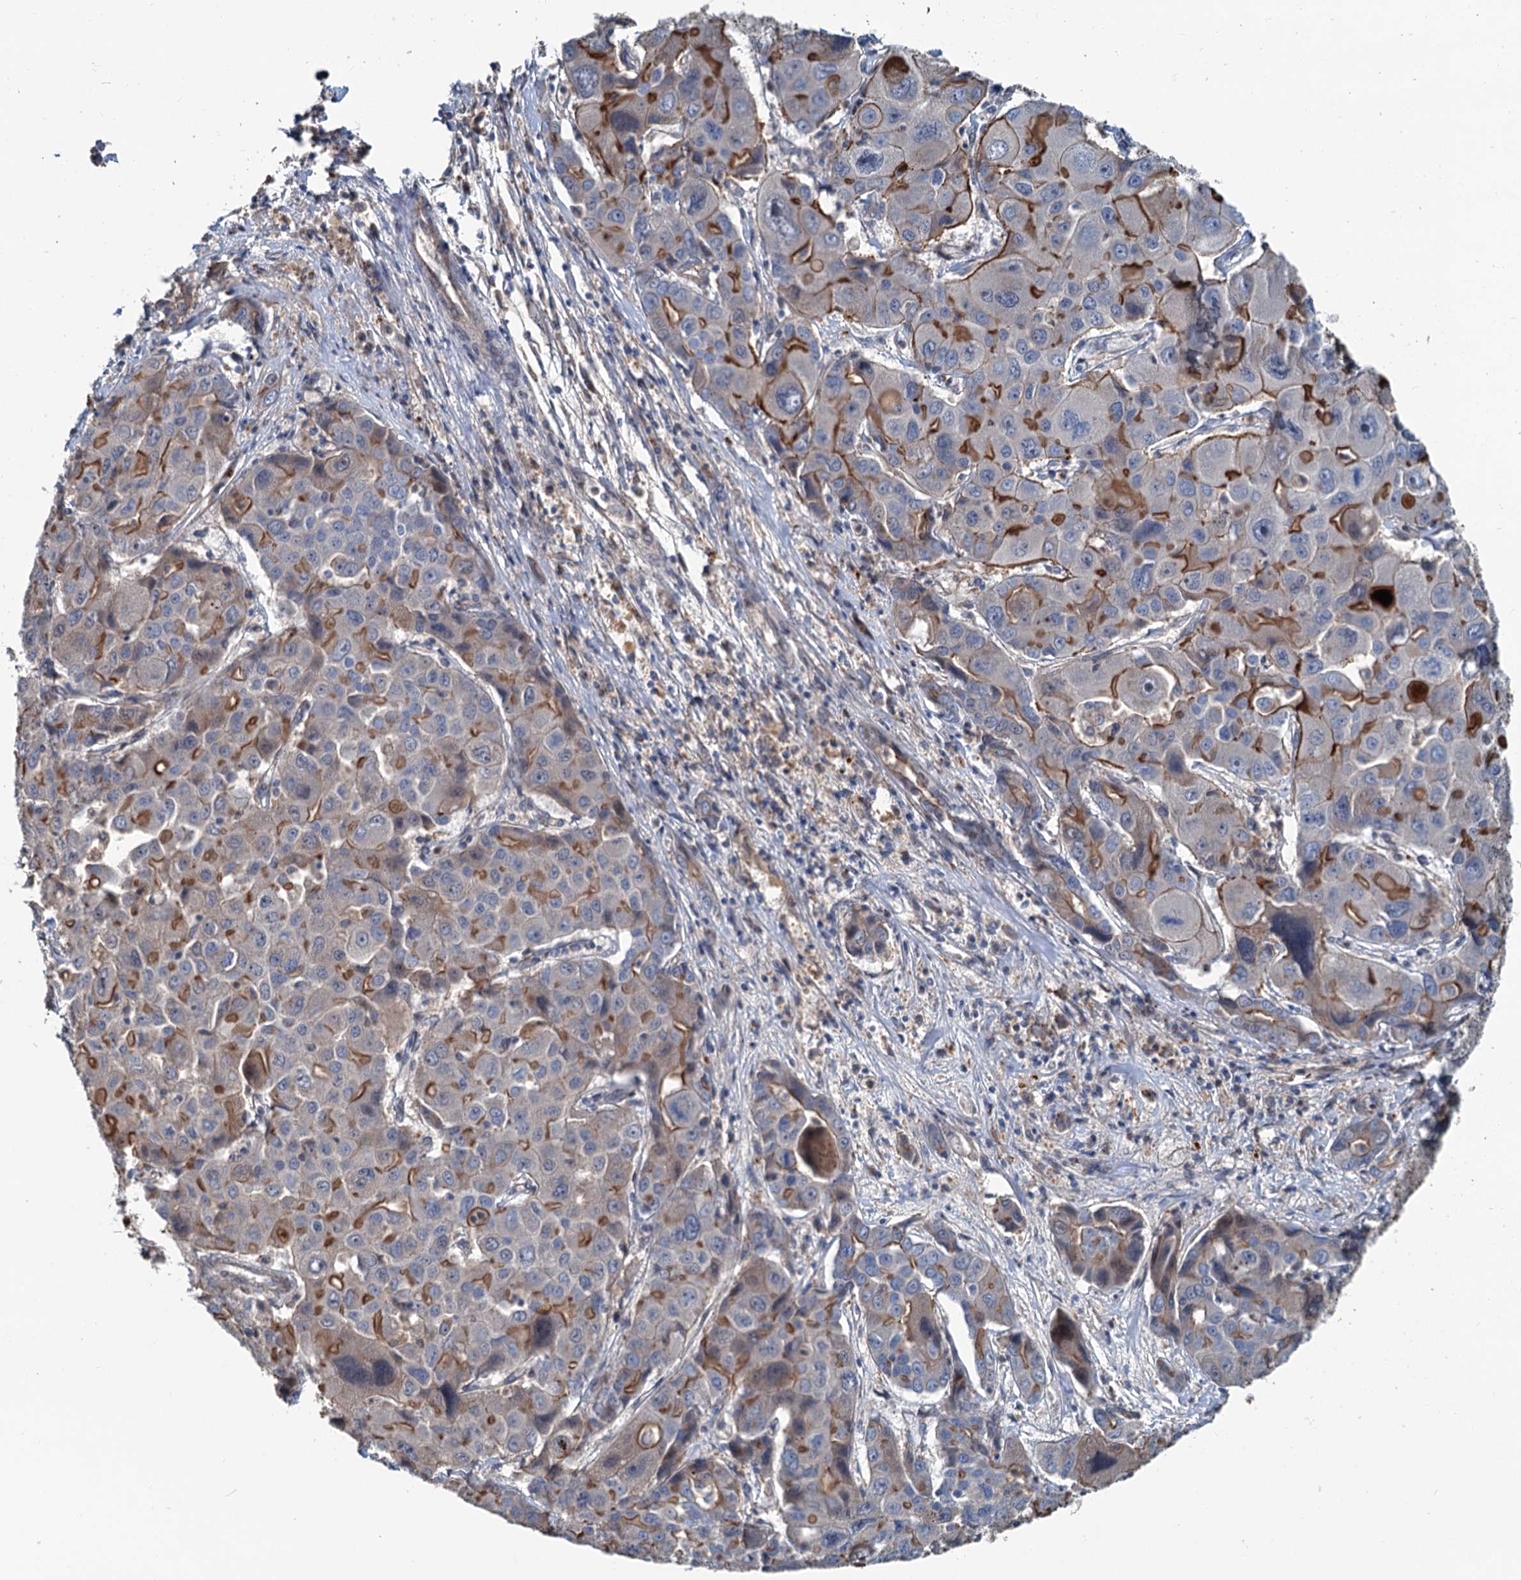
{"staining": {"intensity": "moderate", "quantity": "25%-75%", "location": "cytoplasmic/membranous"}, "tissue": "liver cancer", "cell_type": "Tumor cells", "image_type": "cancer", "snomed": [{"axis": "morphology", "description": "Cholangiocarcinoma"}, {"axis": "topography", "description": "Liver"}], "caption": "A photomicrograph of liver cholangiocarcinoma stained for a protein shows moderate cytoplasmic/membranous brown staining in tumor cells.", "gene": "TEDC1", "patient": {"sex": "male", "age": 67}}